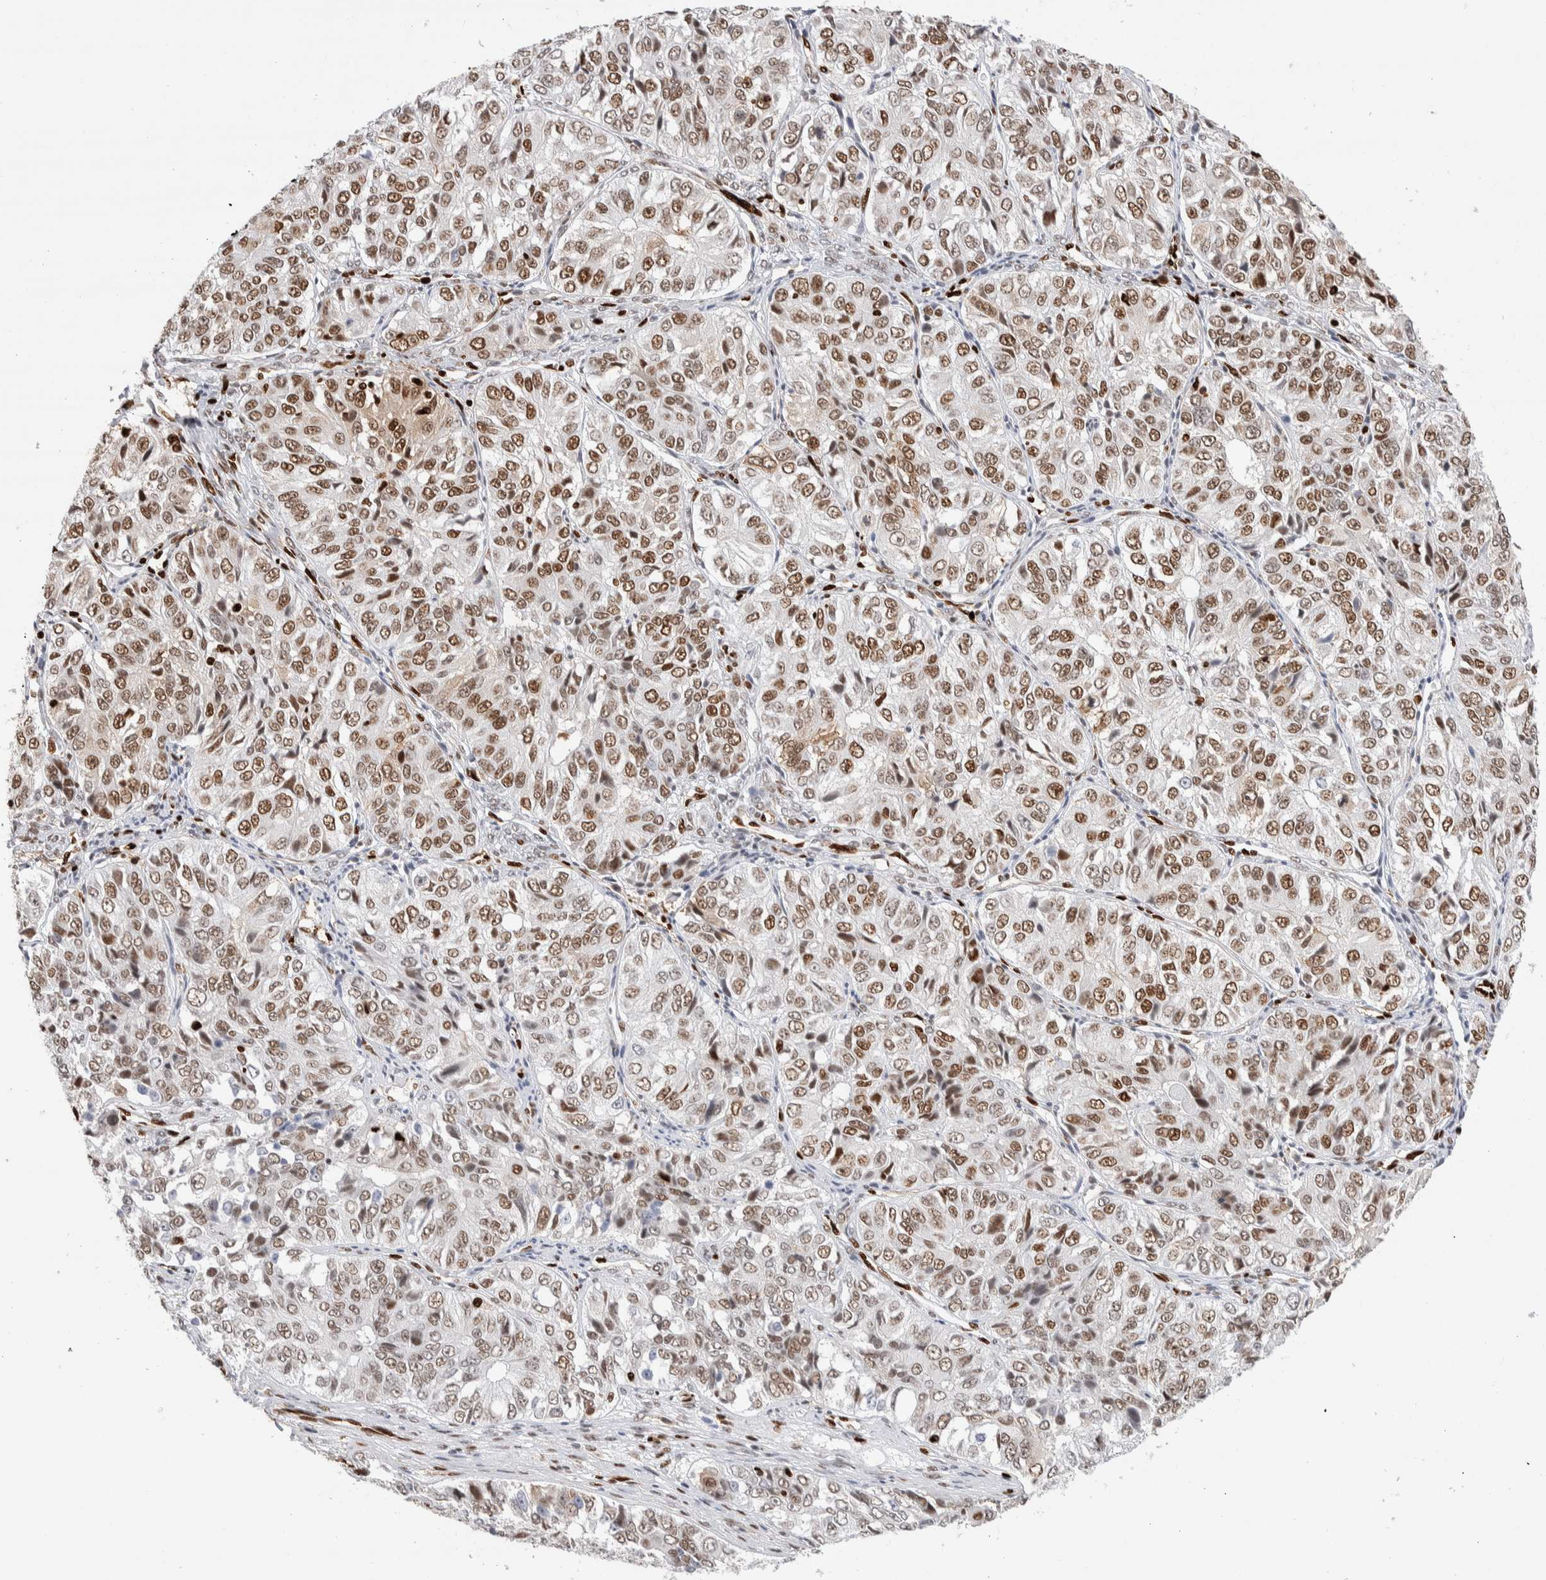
{"staining": {"intensity": "moderate", "quantity": ">75%", "location": "nuclear"}, "tissue": "ovarian cancer", "cell_type": "Tumor cells", "image_type": "cancer", "snomed": [{"axis": "morphology", "description": "Carcinoma, endometroid"}, {"axis": "topography", "description": "Ovary"}], "caption": "Ovarian cancer stained with immunohistochemistry (IHC) exhibits moderate nuclear positivity in about >75% of tumor cells.", "gene": "RNASEK-C17orf49", "patient": {"sex": "female", "age": 51}}